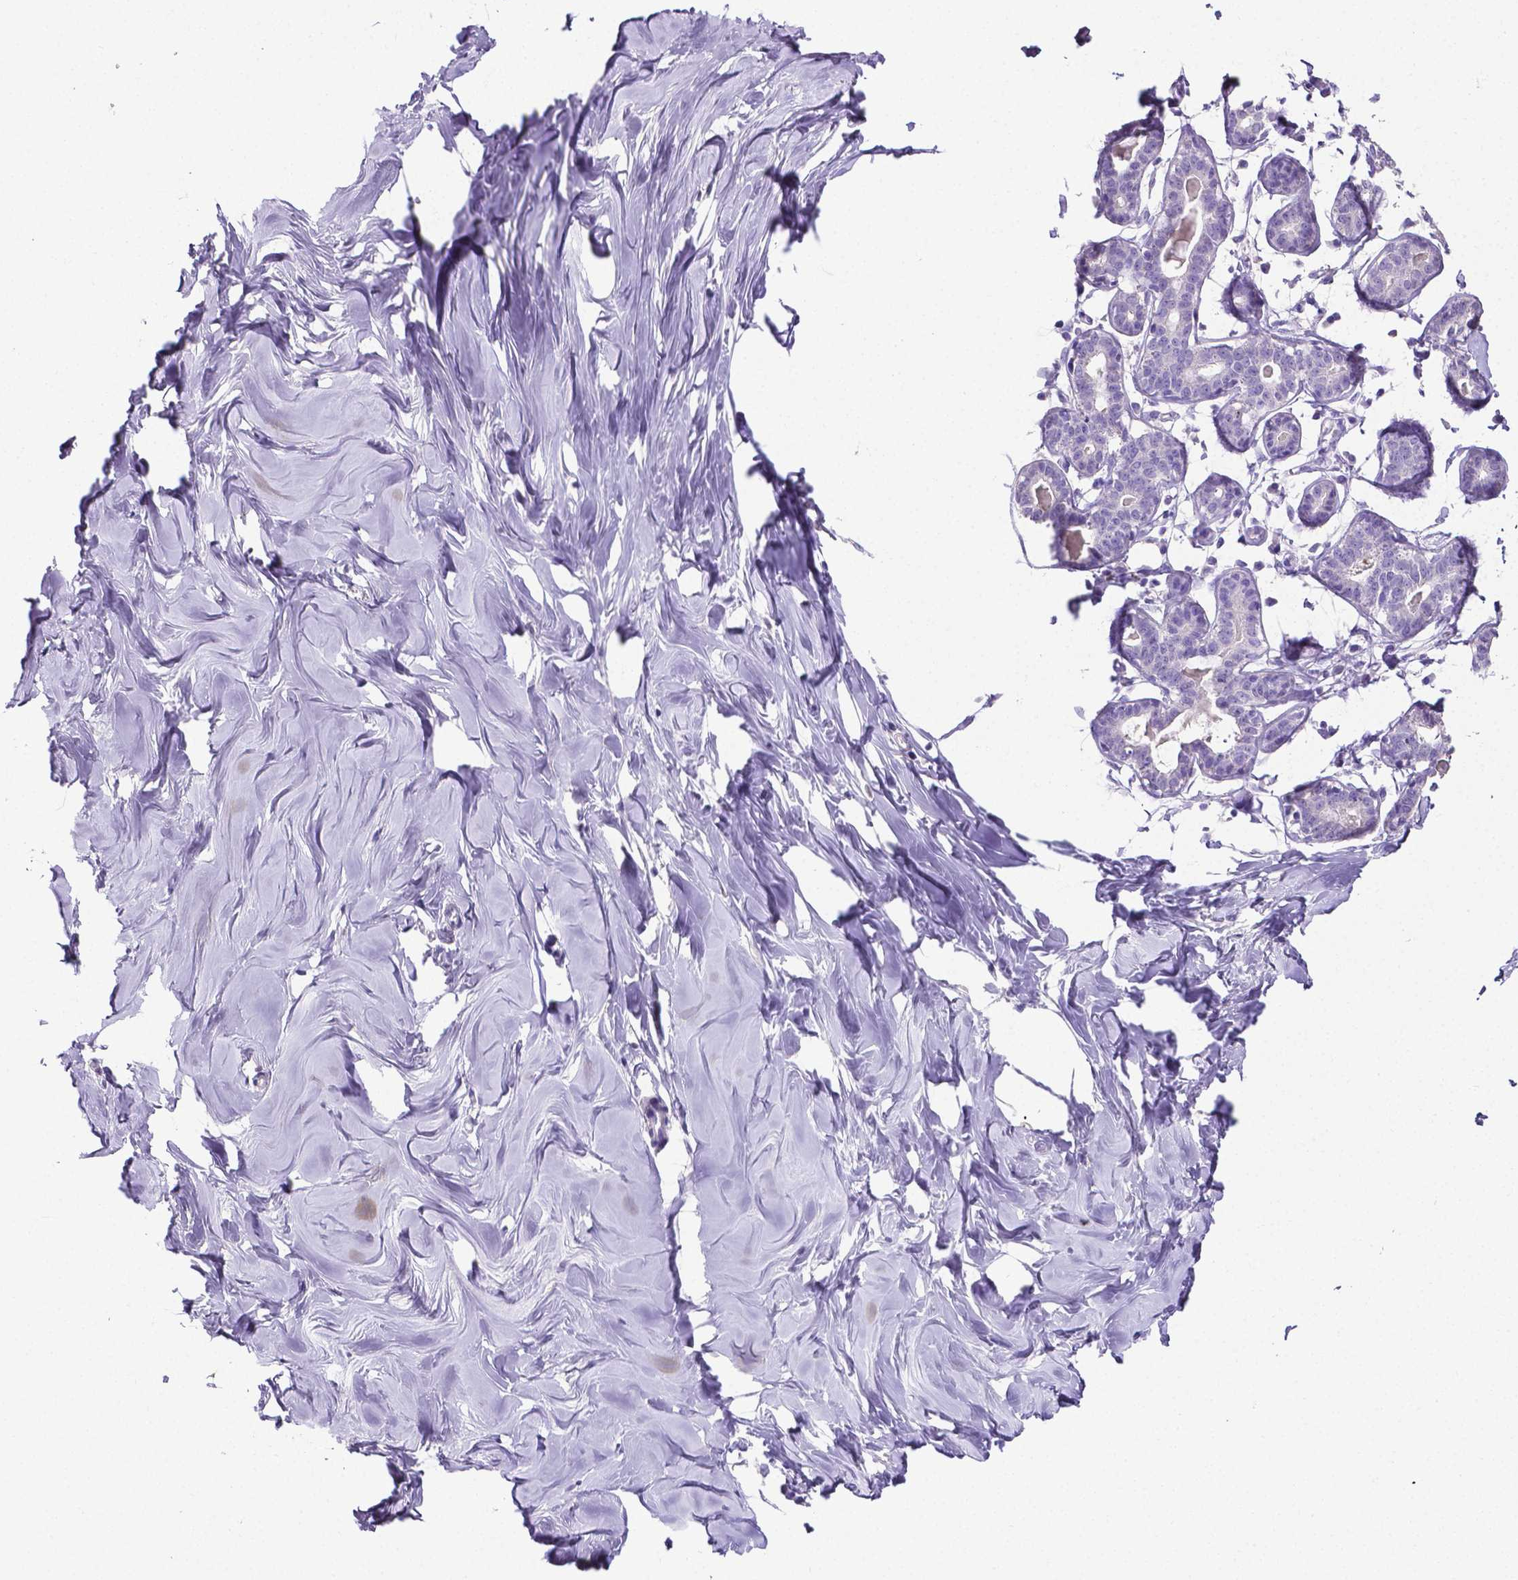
{"staining": {"intensity": "negative", "quantity": "none", "location": "none"}, "tissue": "breast", "cell_type": "Adipocytes", "image_type": "normal", "snomed": [{"axis": "morphology", "description": "Normal tissue, NOS"}, {"axis": "topography", "description": "Breast"}], "caption": "This is an IHC micrograph of normal human breast. There is no staining in adipocytes.", "gene": "MMP9", "patient": {"sex": "female", "age": 27}}